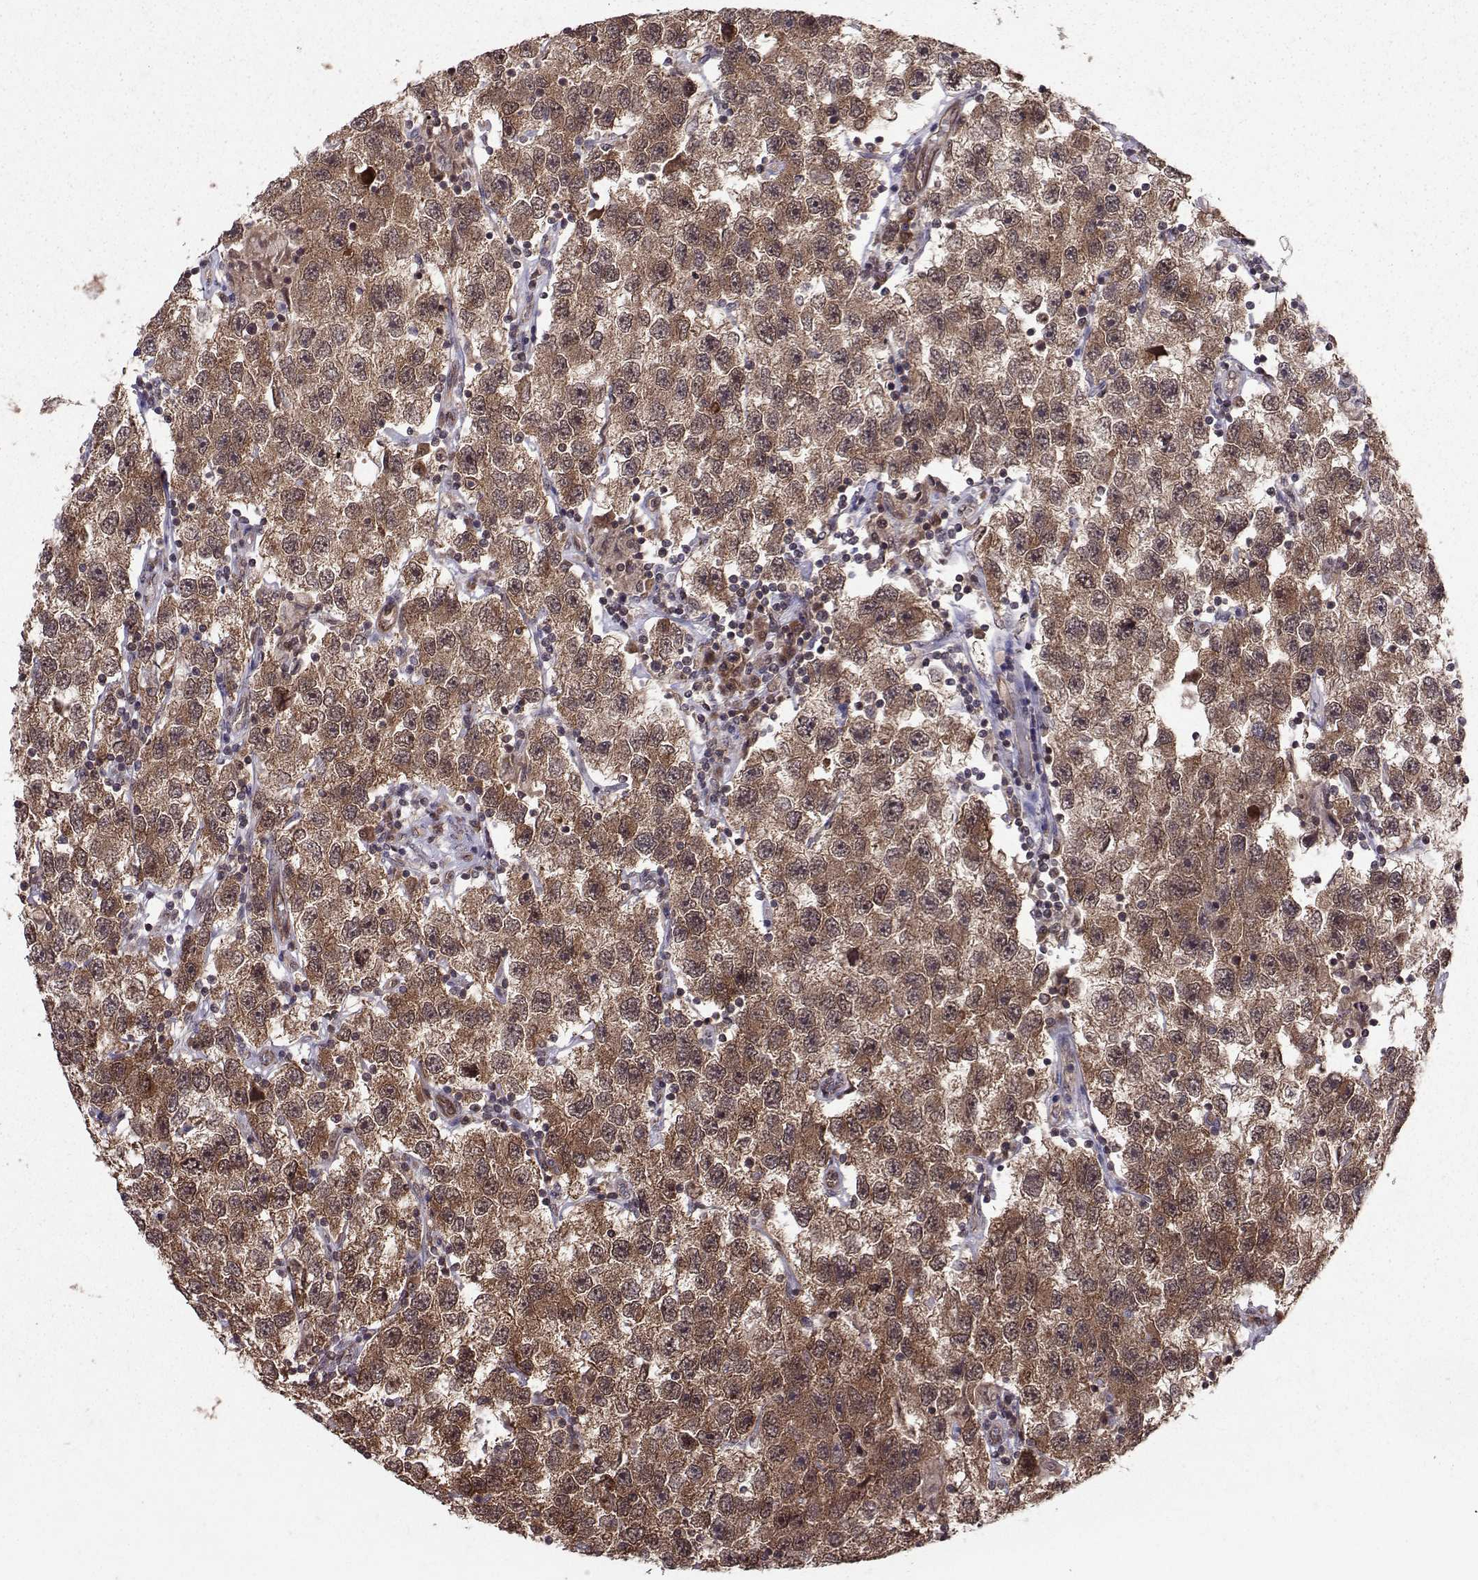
{"staining": {"intensity": "moderate", "quantity": ">75%", "location": "cytoplasmic/membranous"}, "tissue": "testis cancer", "cell_type": "Tumor cells", "image_type": "cancer", "snomed": [{"axis": "morphology", "description": "Seminoma, NOS"}, {"axis": "topography", "description": "Testis"}], "caption": "There is medium levels of moderate cytoplasmic/membranous staining in tumor cells of testis seminoma, as demonstrated by immunohistochemical staining (brown color).", "gene": "PPP2R2A", "patient": {"sex": "male", "age": 26}}